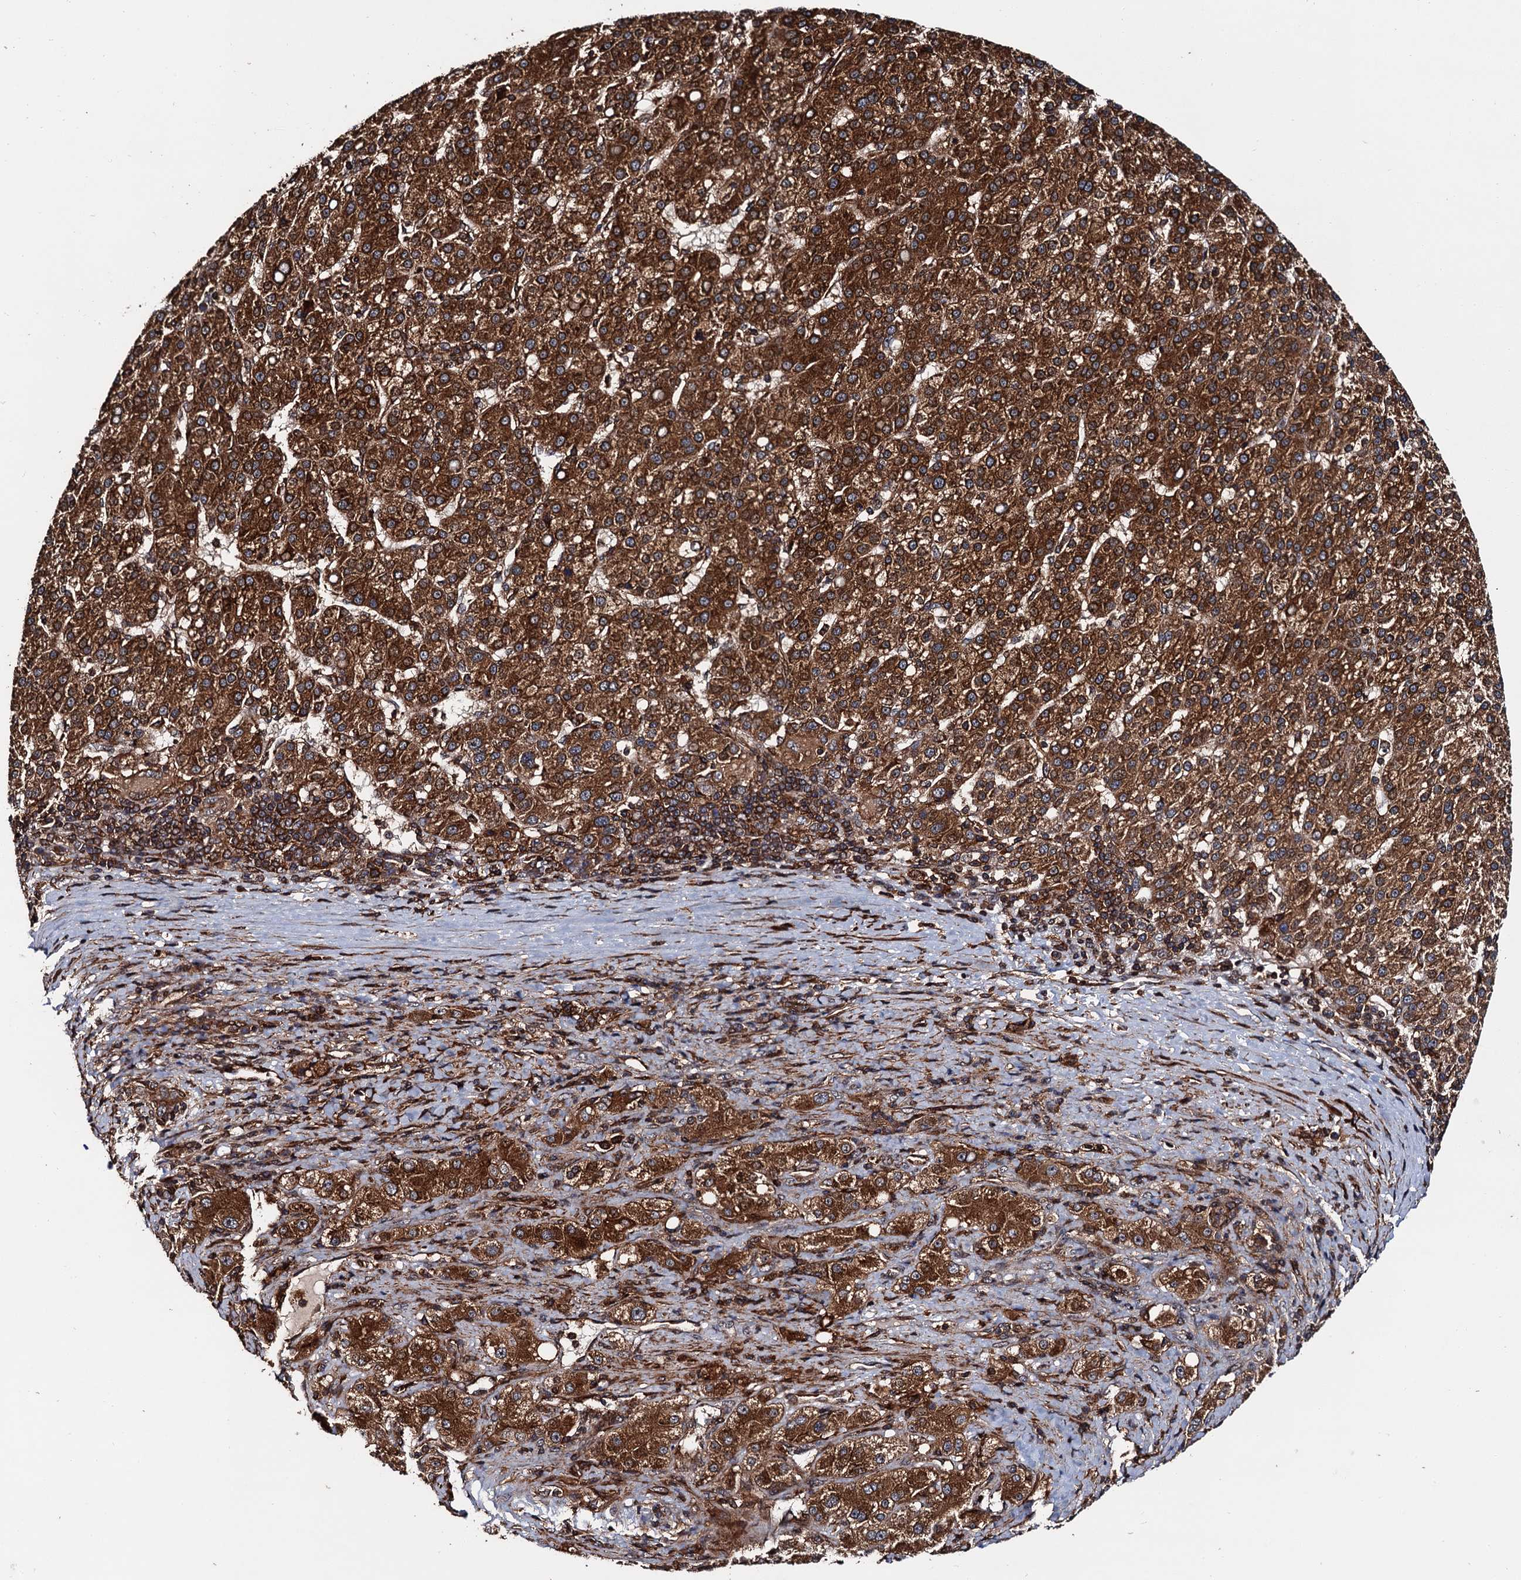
{"staining": {"intensity": "strong", "quantity": ">75%", "location": "cytoplasmic/membranous"}, "tissue": "liver cancer", "cell_type": "Tumor cells", "image_type": "cancer", "snomed": [{"axis": "morphology", "description": "Carcinoma, Hepatocellular, NOS"}, {"axis": "topography", "description": "Liver"}], "caption": "Liver hepatocellular carcinoma stained for a protein (brown) exhibits strong cytoplasmic/membranous positive staining in approximately >75% of tumor cells.", "gene": "BORA", "patient": {"sex": "female", "age": 58}}